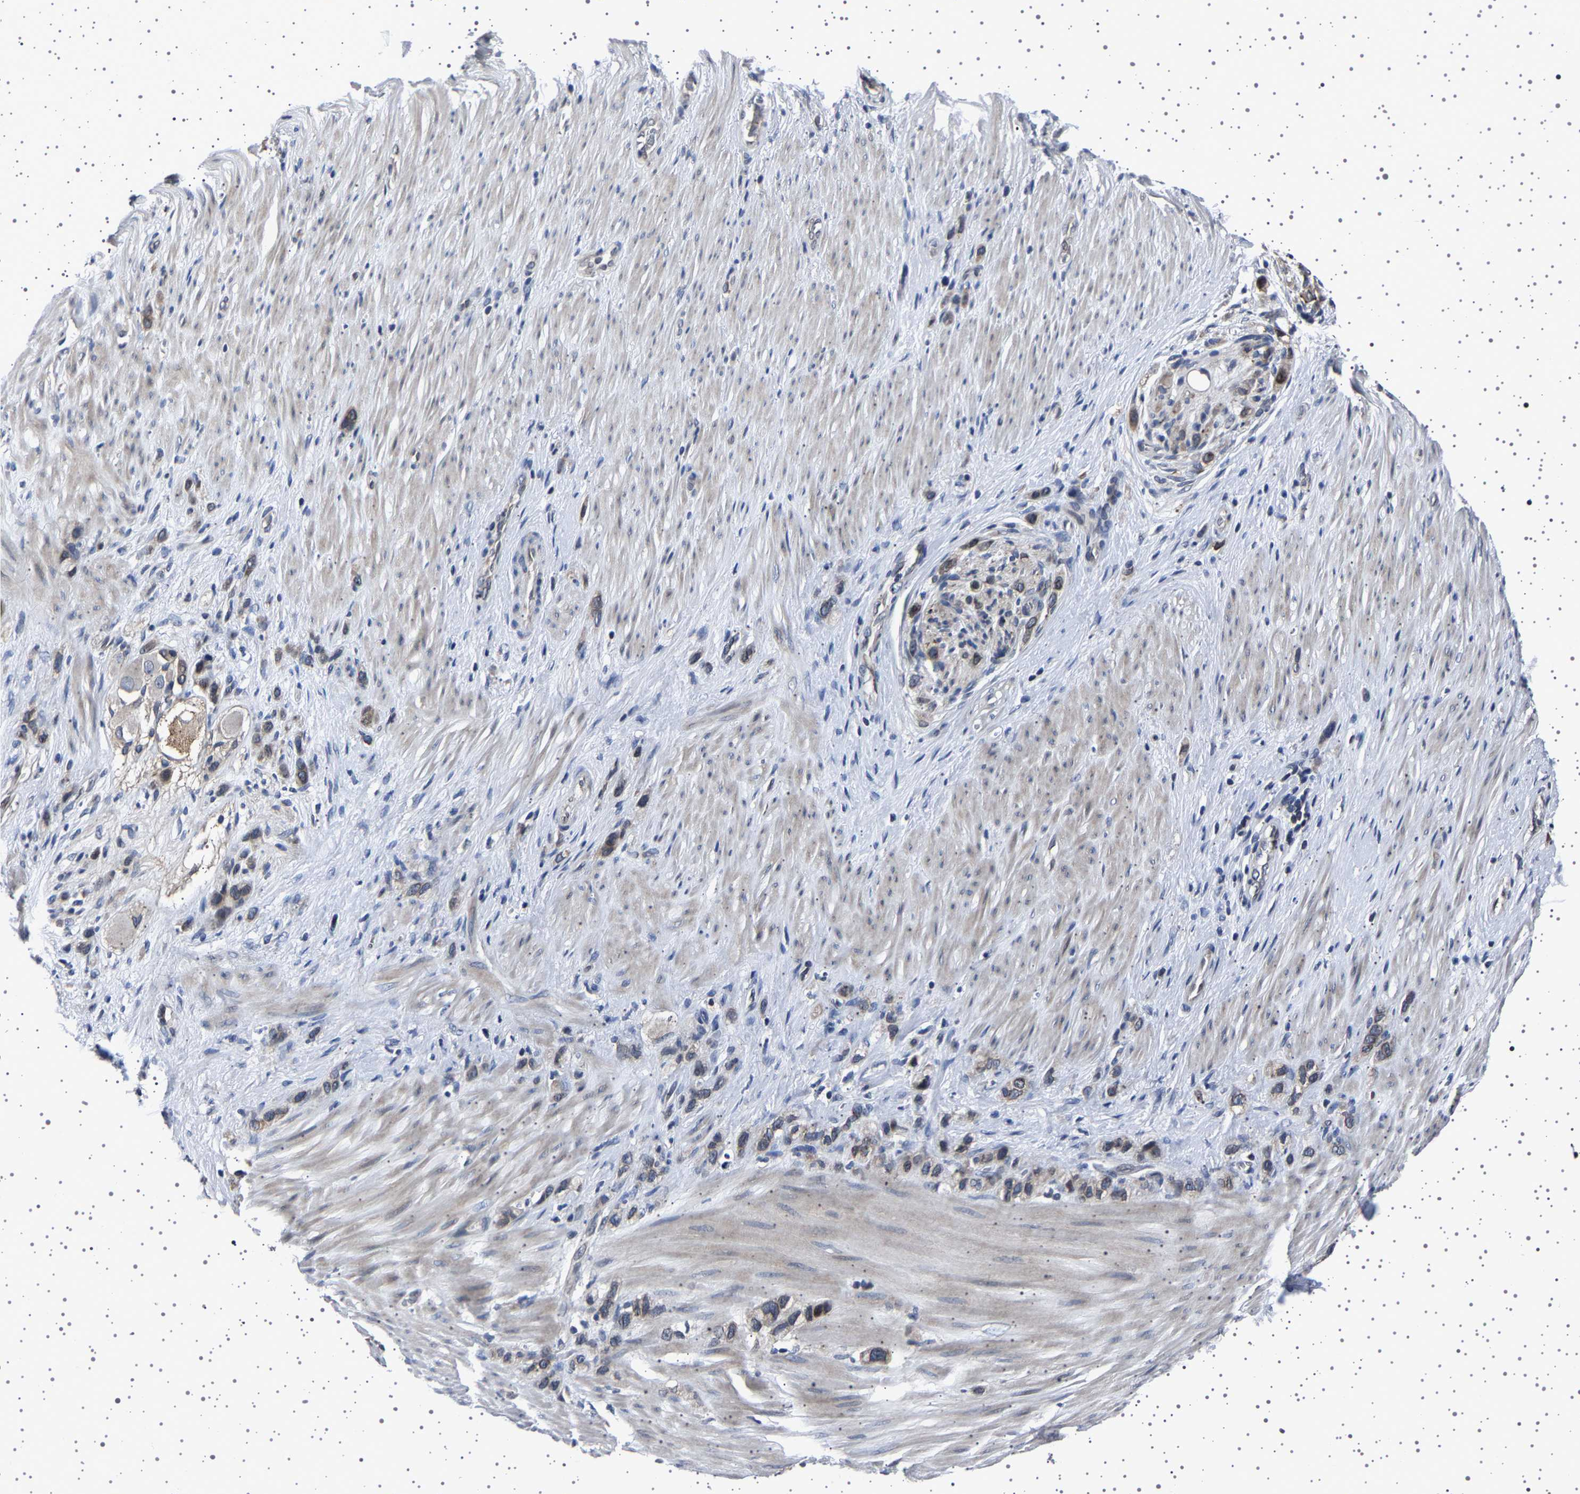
{"staining": {"intensity": "weak", "quantity": "25%-75%", "location": "cytoplasmic/membranous"}, "tissue": "stomach cancer", "cell_type": "Tumor cells", "image_type": "cancer", "snomed": [{"axis": "morphology", "description": "Normal tissue, NOS"}, {"axis": "morphology", "description": "Adenocarcinoma, NOS"}, {"axis": "morphology", "description": "Adenocarcinoma, High grade"}, {"axis": "topography", "description": "Stomach, upper"}, {"axis": "topography", "description": "Stomach"}], "caption": "There is low levels of weak cytoplasmic/membranous staining in tumor cells of stomach adenocarcinoma (high-grade), as demonstrated by immunohistochemical staining (brown color).", "gene": "IL10RB", "patient": {"sex": "female", "age": 65}}